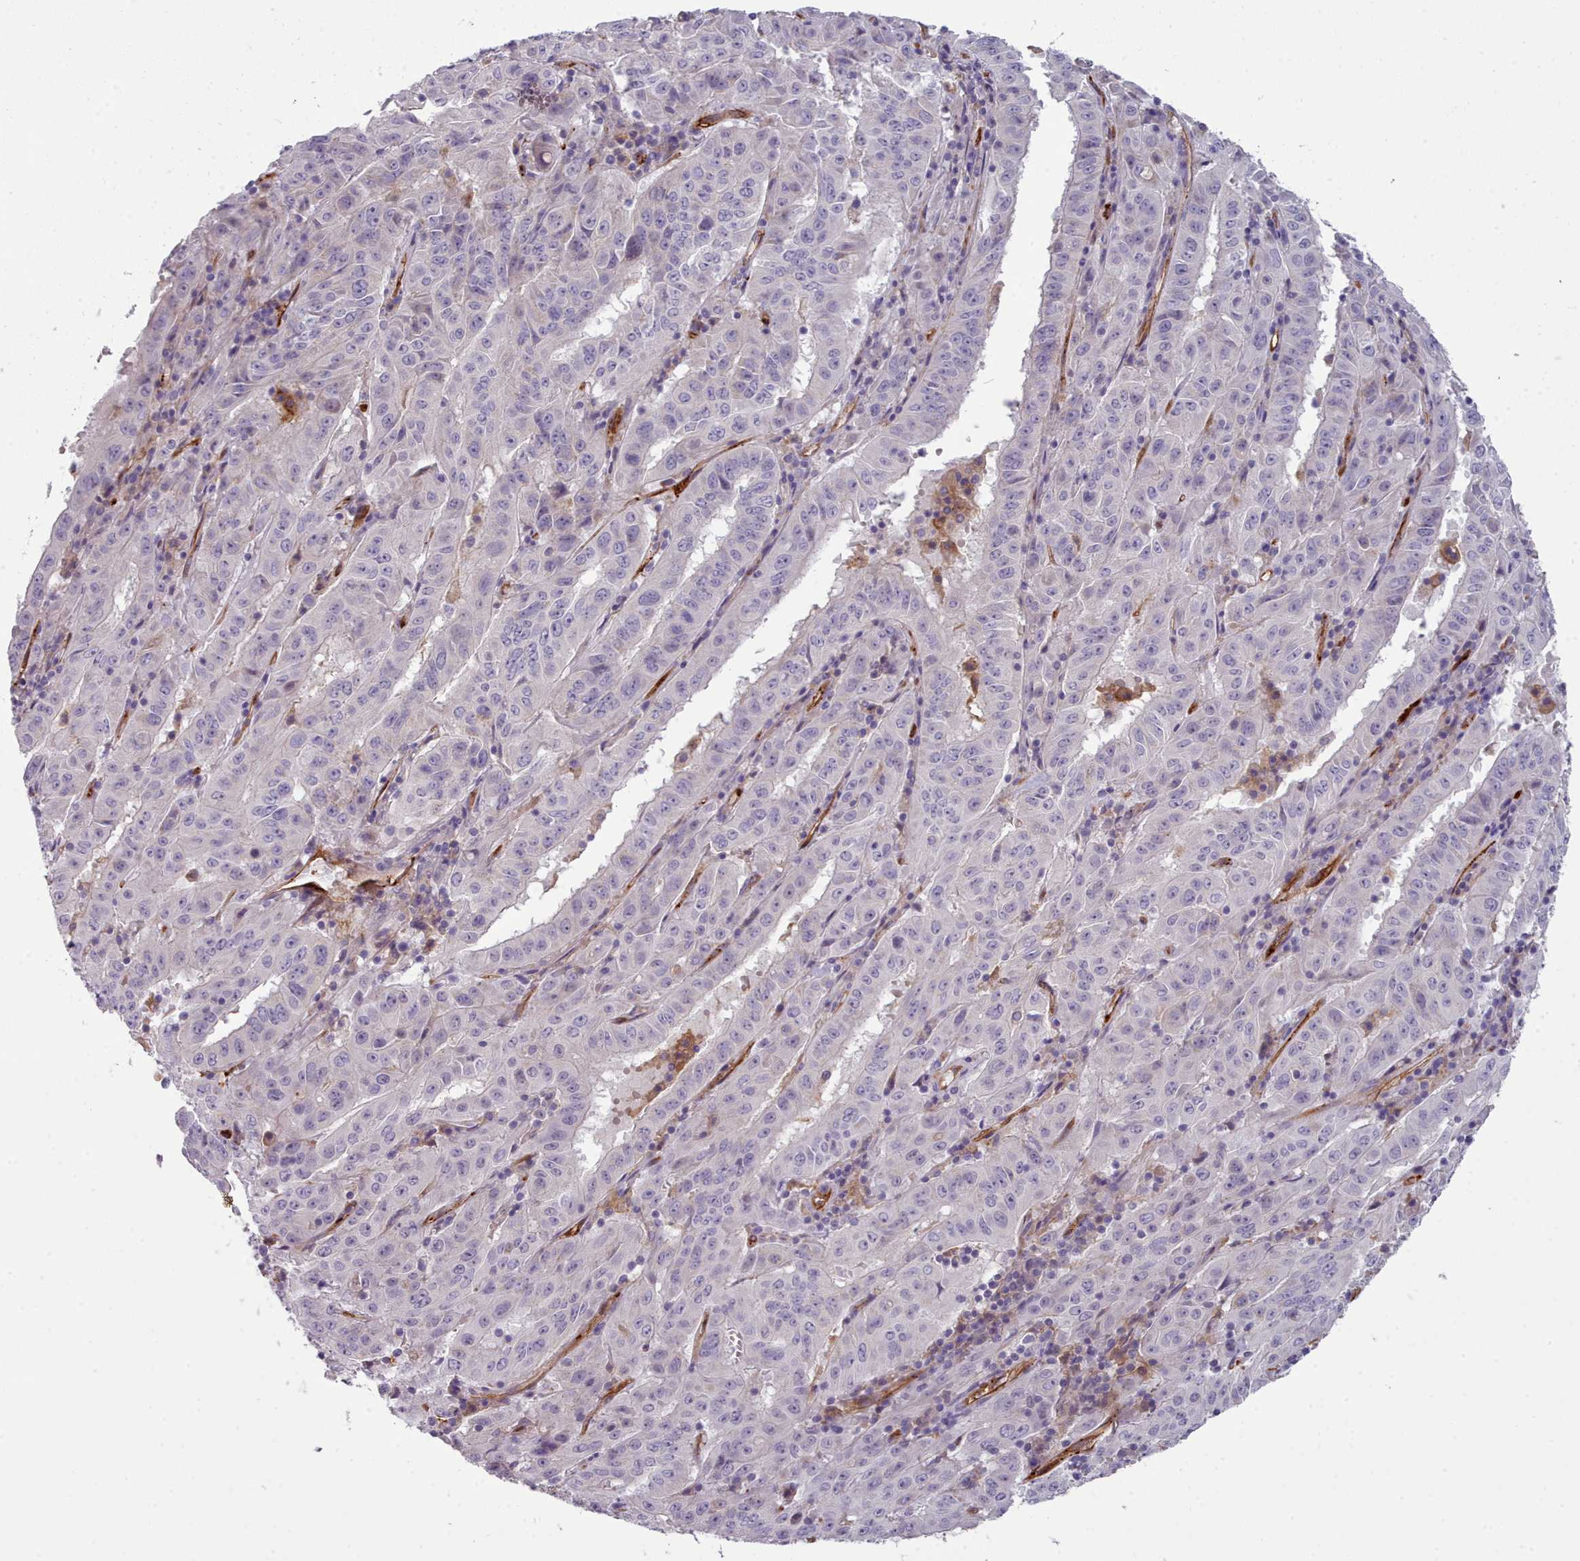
{"staining": {"intensity": "negative", "quantity": "none", "location": "none"}, "tissue": "pancreatic cancer", "cell_type": "Tumor cells", "image_type": "cancer", "snomed": [{"axis": "morphology", "description": "Adenocarcinoma, NOS"}, {"axis": "topography", "description": "Pancreas"}], "caption": "This photomicrograph is of pancreatic cancer (adenocarcinoma) stained with immunohistochemistry (IHC) to label a protein in brown with the nuclei are counter-stained blue. There is no staining in tumor cells.", "gene": "CD300LF", "patient": {"sex": "male", "age": 63}}